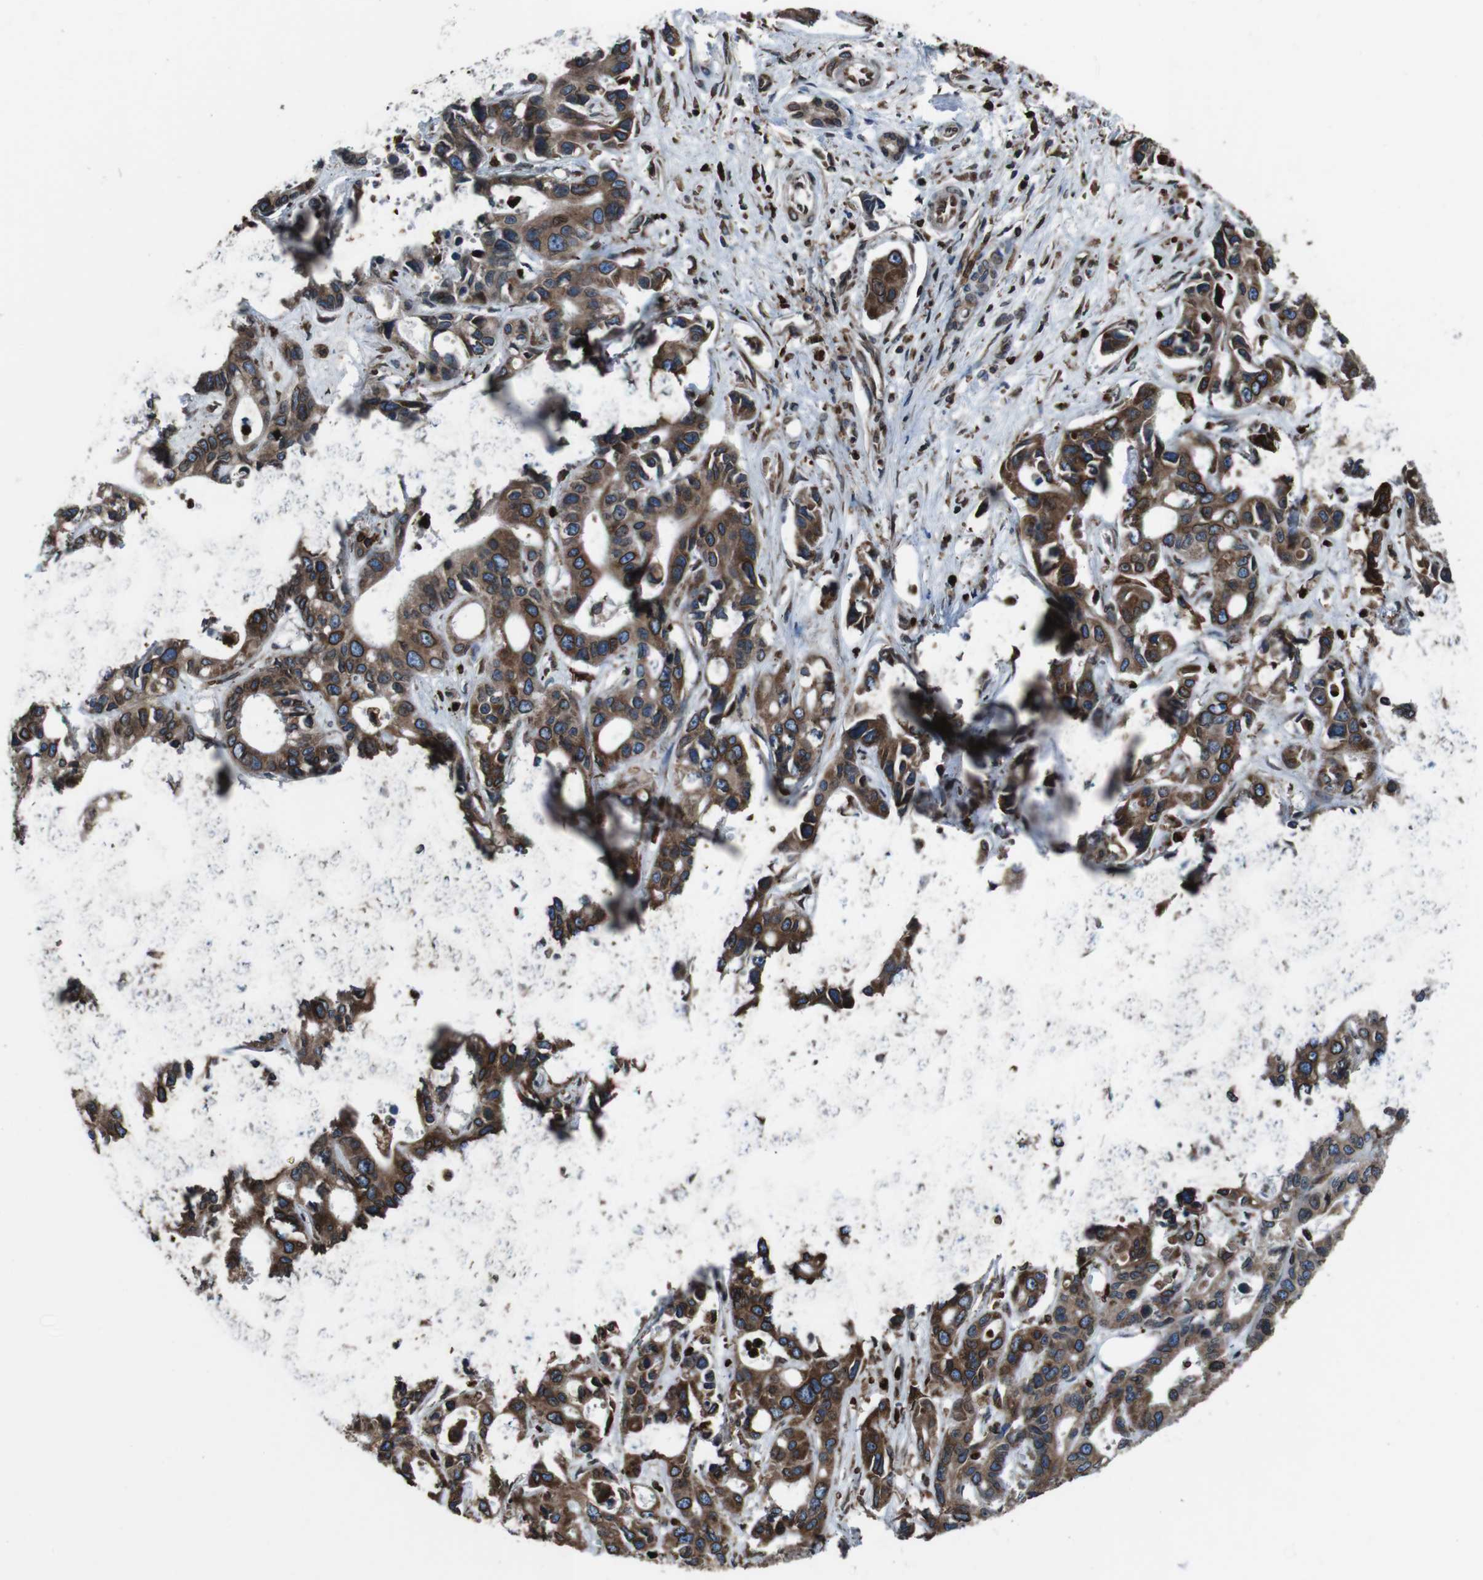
{"staining": {"intensity": "moderate", "quantity": ">75%", "location": "cytoplasmic/membranous,nuclear"}, "tissue": "liver cancer", "cell_type": "Tumor cells", "image_type": "cancer", "snomed": [{"axis": "morphology", "description": "Cholangiocarcinoma"}, {"axis": "topography", "description": "Liver"}], "caption": "The image displays staining of cholangiocarcinoma (liver), revealing moderate cytoplasmic/membranous and nuclear protein staining (brown color) within tumor cells.", "gene": "APMAP", "patient": {"sex": "female", "age": 65}}